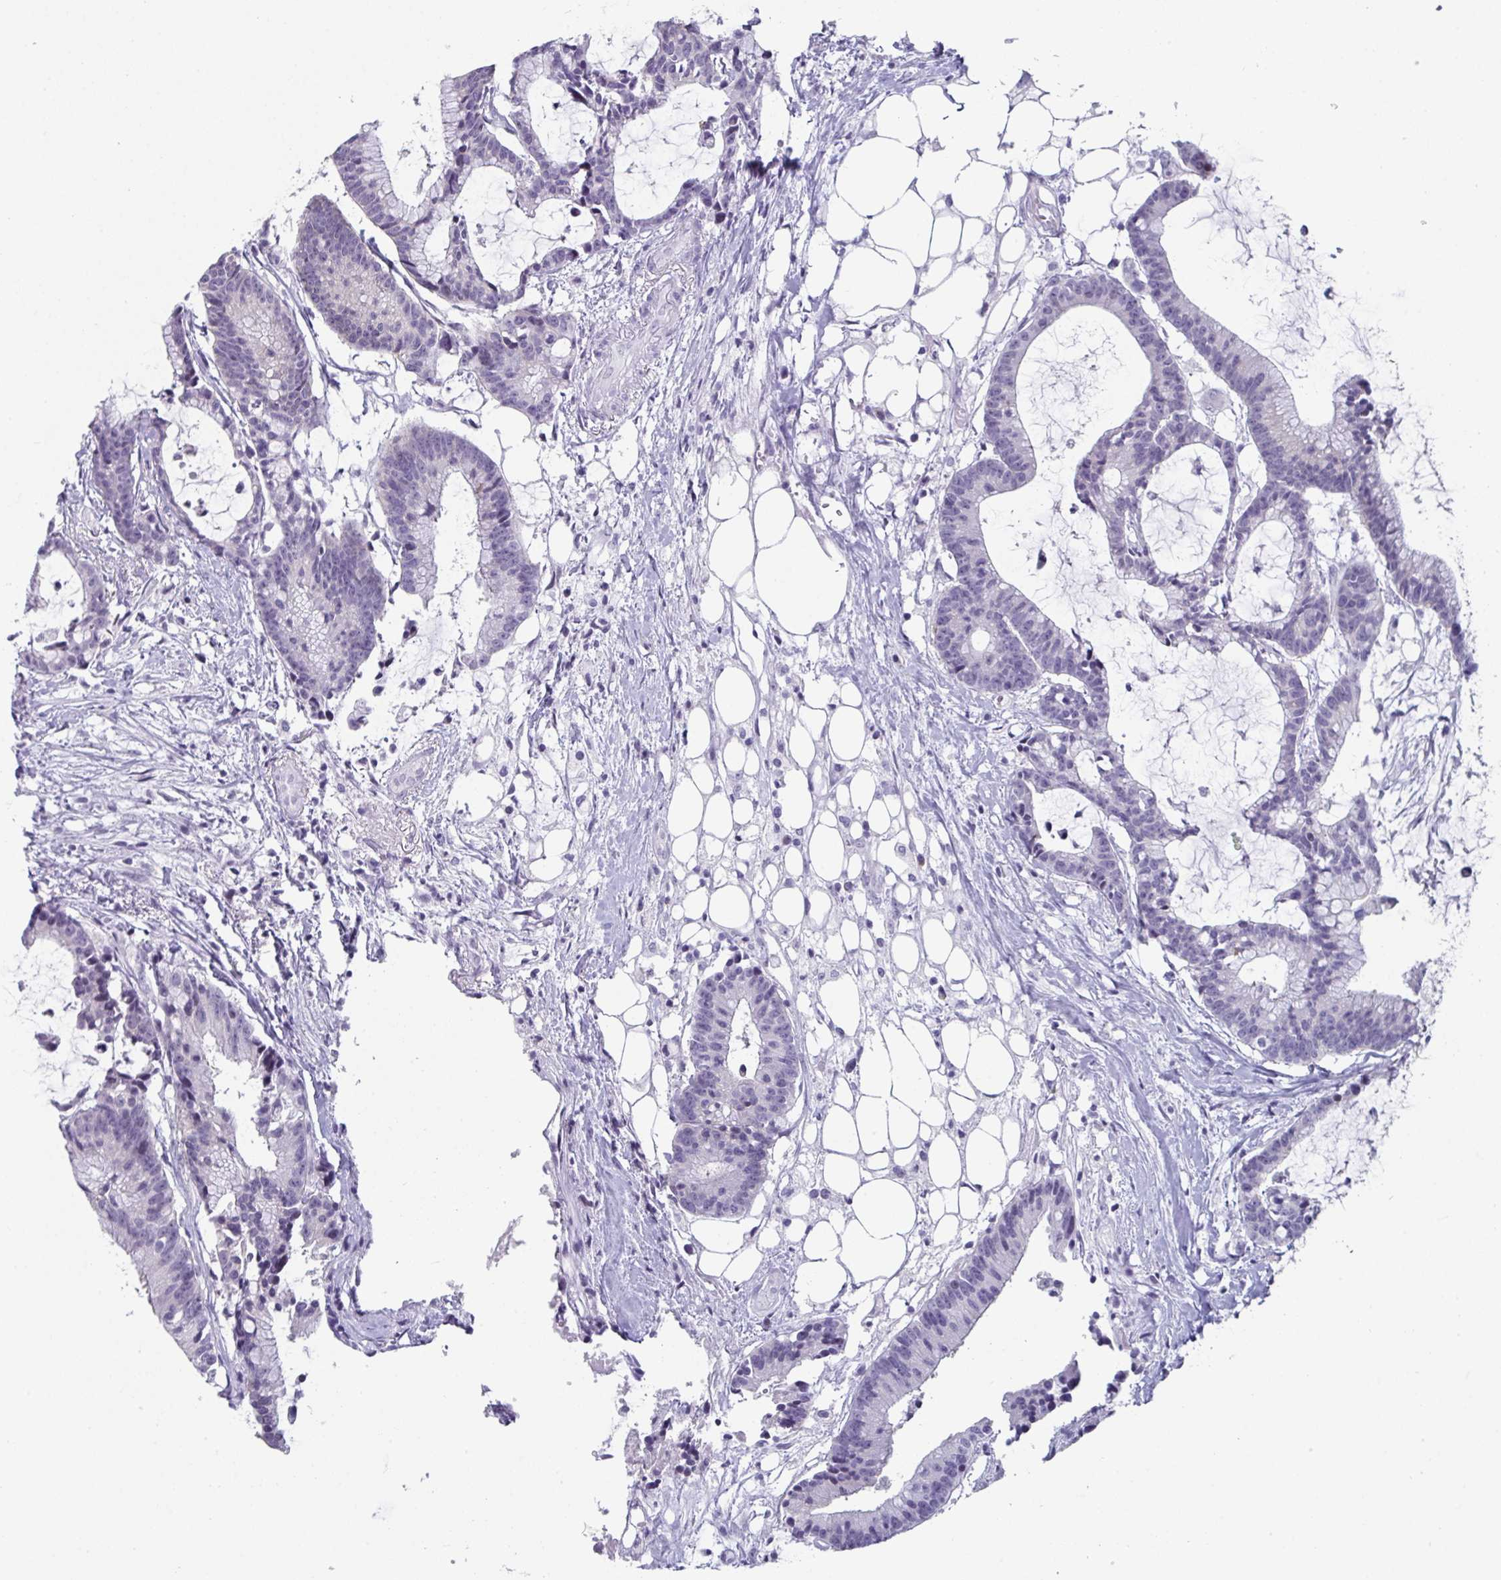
{"staining": {"intensity": "negative", "quantity": "none", "location": "none"}, "tissue": "colorectal cancer", "cell_type": "Tumor cells", "image_type": "cancer", "snomed": [{"axis": "morphology", "description": "Adenocarcinoma, NOS"}, {"axis": "topography", "description": "Colon"}], "caption": "DAB immunohistochemical staining of adenocarcinoma (colorectal) exhibits no significant positivity in tumor cells.", "gene": "VSIG10L", "patient": {"sex": "female", "age": 78}}